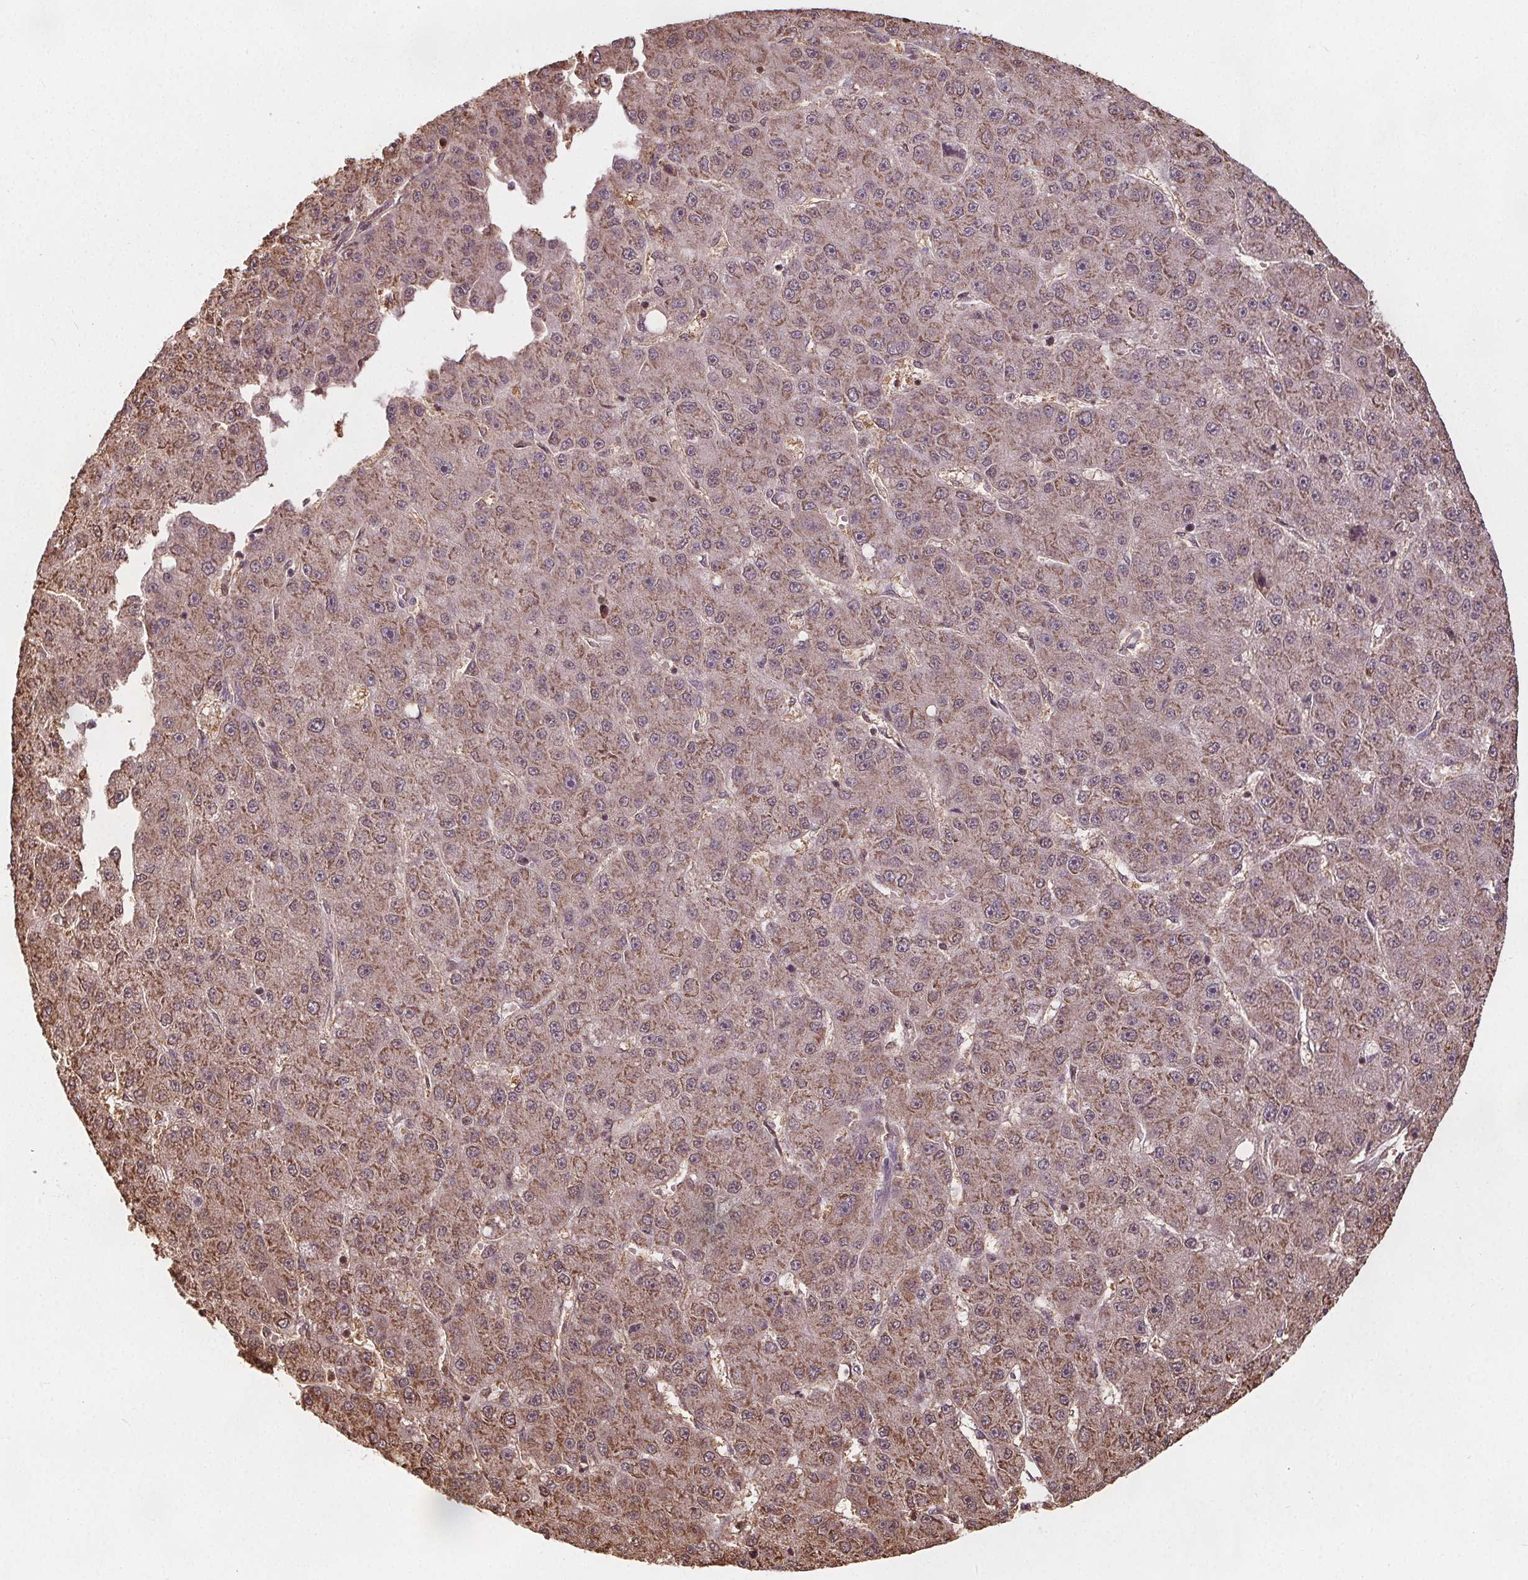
{"staining": {"intensity": "moderate", "quantity": ">75%", "location": "cytoplasmic/membranous"}, "tissue": "liver cancer", "cell_type": "Tumor cells", "image_type": "cancer", "snomed": [{"axis": "morphology", "description": "Carcinoma, Hepatocellular, NOS"}, {"axis": "topography", "description": "Liver"}], "caption": "Tumor cells show medium levels of moderate cytoplasmic/membranous expression in approximately >75% of cells in human liver cancer.", "gene": "ENO1", "patient": {"sex": "male", "age": 67}}